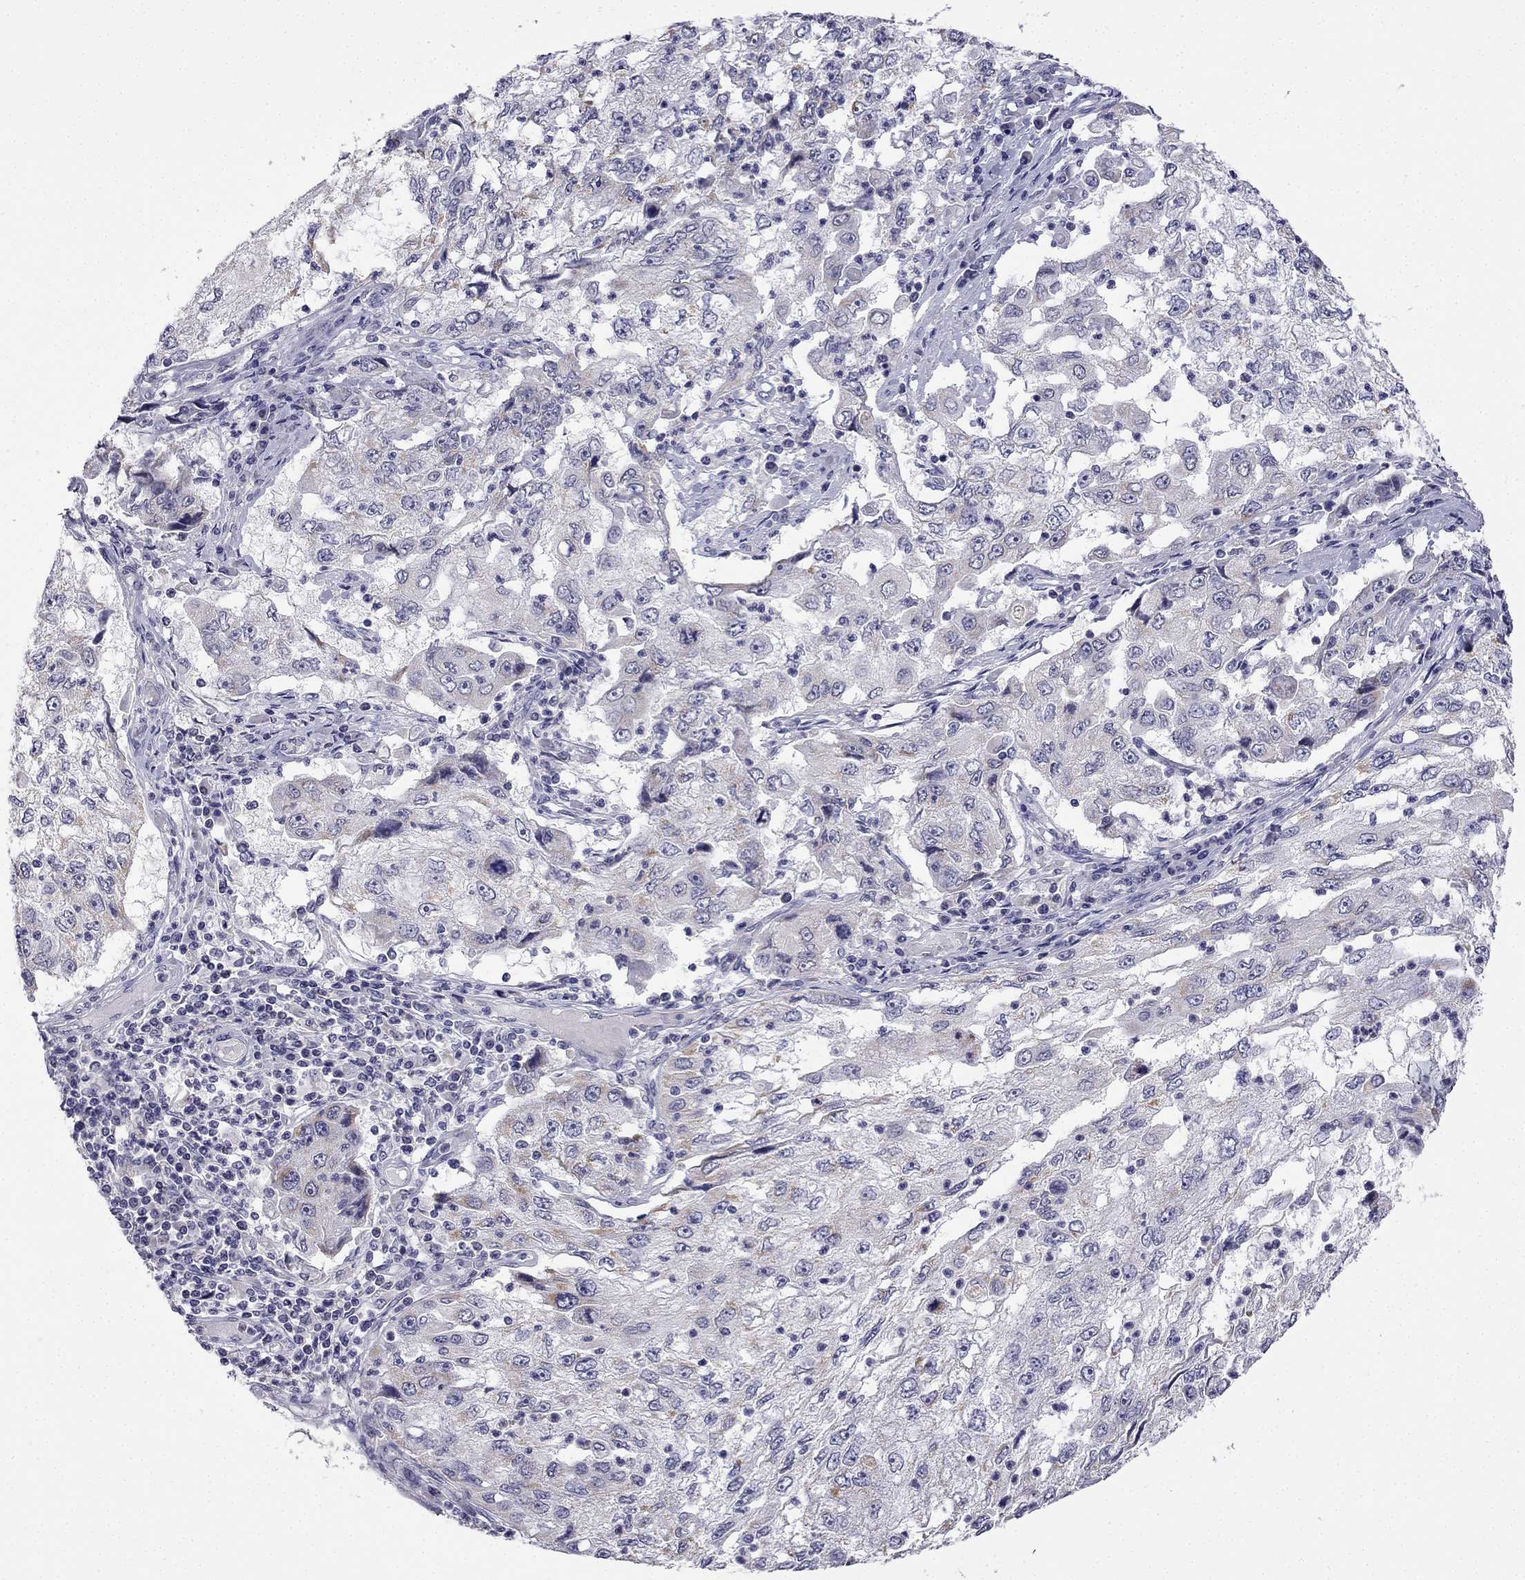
{"staining": {"intensity": "negative", "quantity": "none", "location": "none"}, "tissue": "cervical cancer", "cell_type": "Tumor cells", "image_type": "cancer", "snomed": [{"axis": "morphology", "description": "Squamous cell carcinoma, NOS"}, {"axis": "topography", "description": "Cervix"}], "caption": "High magnification brightfield microscopy of cervical squamous cell carcinoma stained with DAB (brown) and counterstained with hematoxylin (blue): tumor cells show no significant positivity. (Stains: DAB (3,3'-diaminobenzidine) IHC with hematoxylin counter stain, Microscopy: brightfield microscopy at high magnification).", "gene": "C5orf49", "patient": {"sex": "female", "age": 36}}